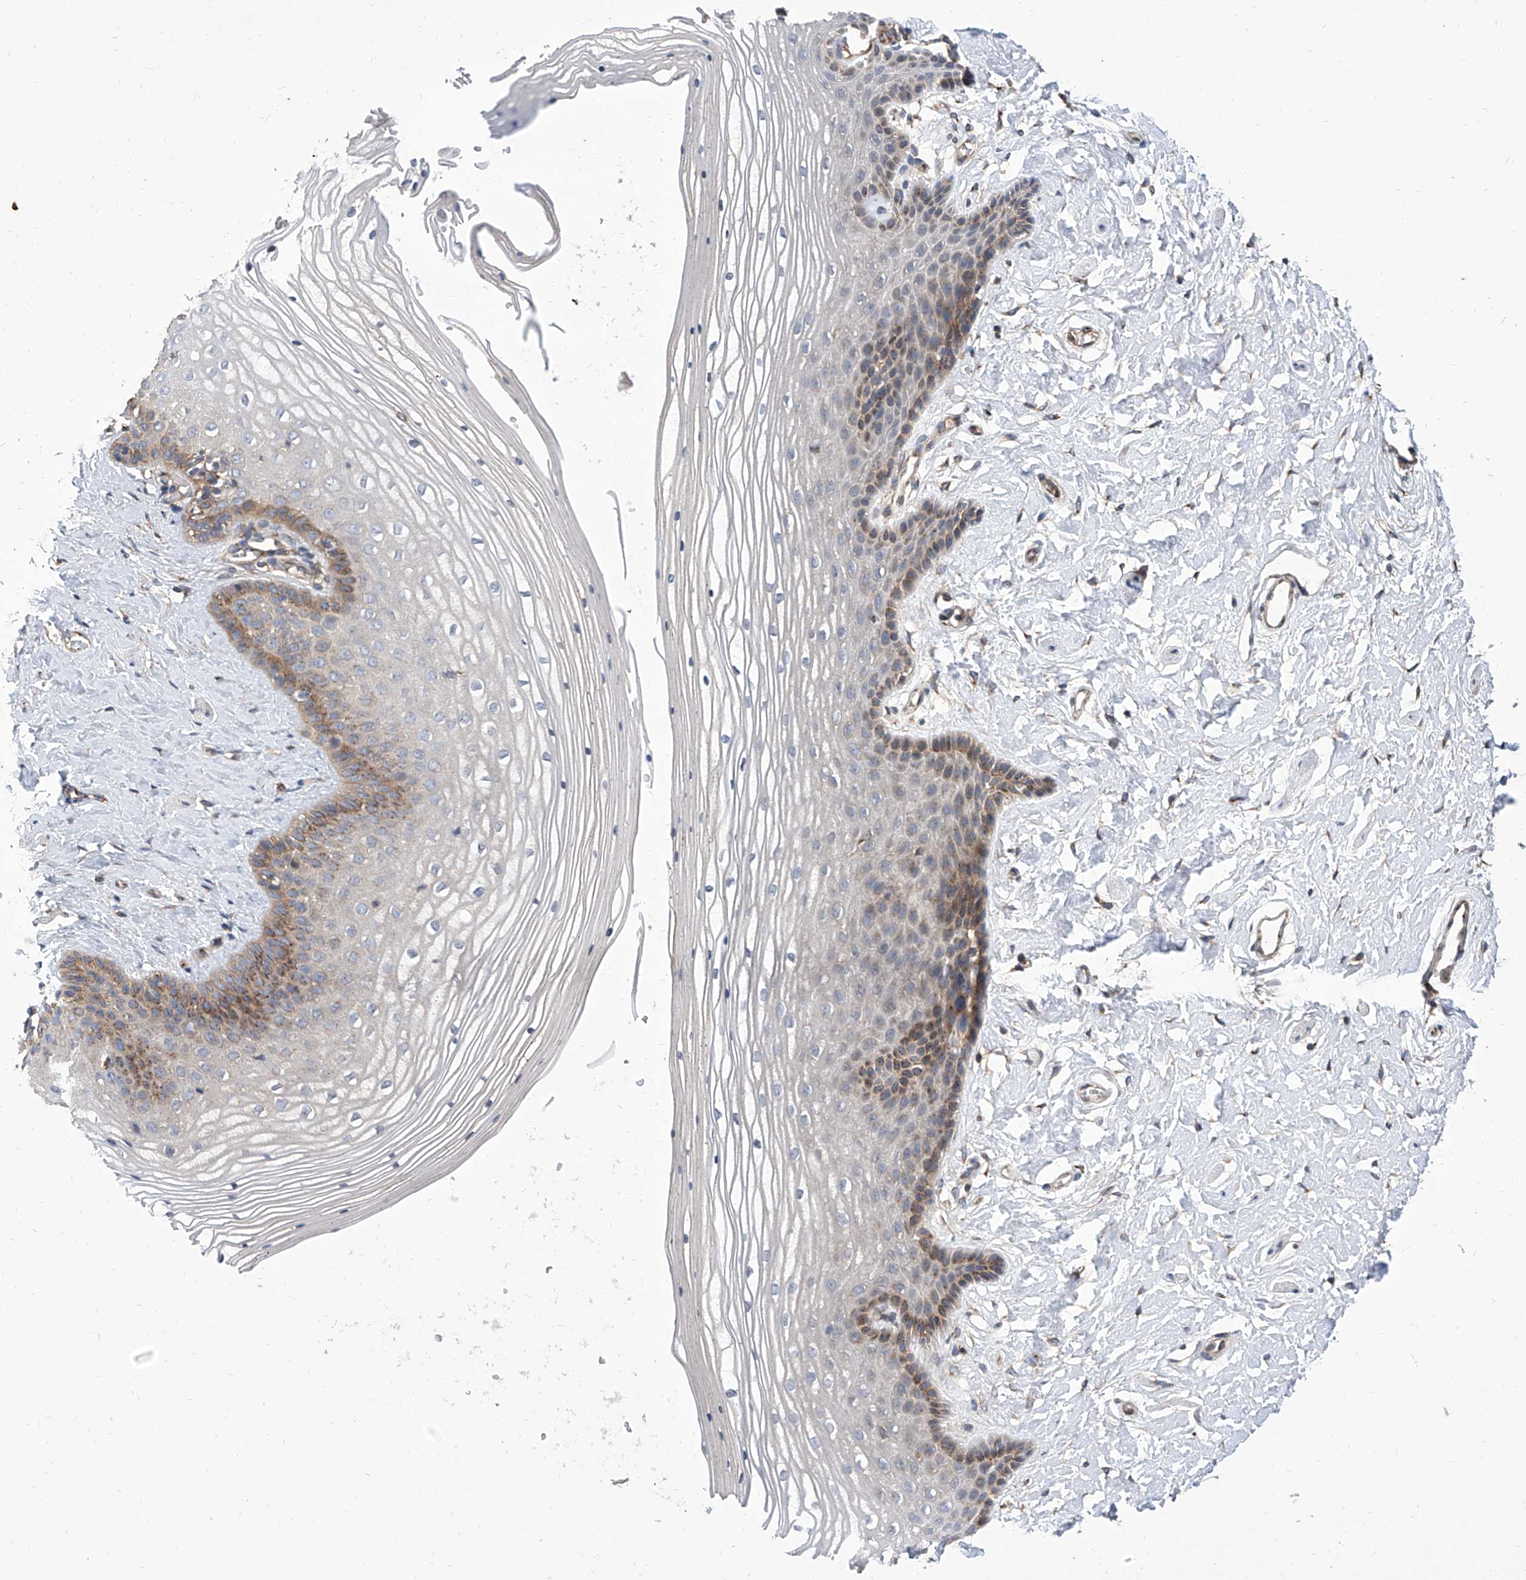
{"staining": {"intensity": "moderate", "quantity": "<25%", "location": "cytoplasmic/membranous"}, "tissue": "vagina", "cell_type": "Squamous epithelial cells", "image_type": "normal", "snomed": [{"axis": "morphology", "description": "Normal tissue, NOS"}, {"axis": "topography", "description": "Vagina"}, {"axis": "topography", "description": "Cervix"}], "caption": "Immunohistochemistry staining of benign vagina, which displays low levels of moderate cytoplasmic/membranous expression in about <25% of squamous epithelial cells indicating moderate cytoplasmic/membranous protein expression. The staining was performed using DAB (brown) for protein detection and nuclei were counterstained in hematoxylin (blue).", "gene": "TJAP1", "patient": {"sex": "female", "age": 40}}